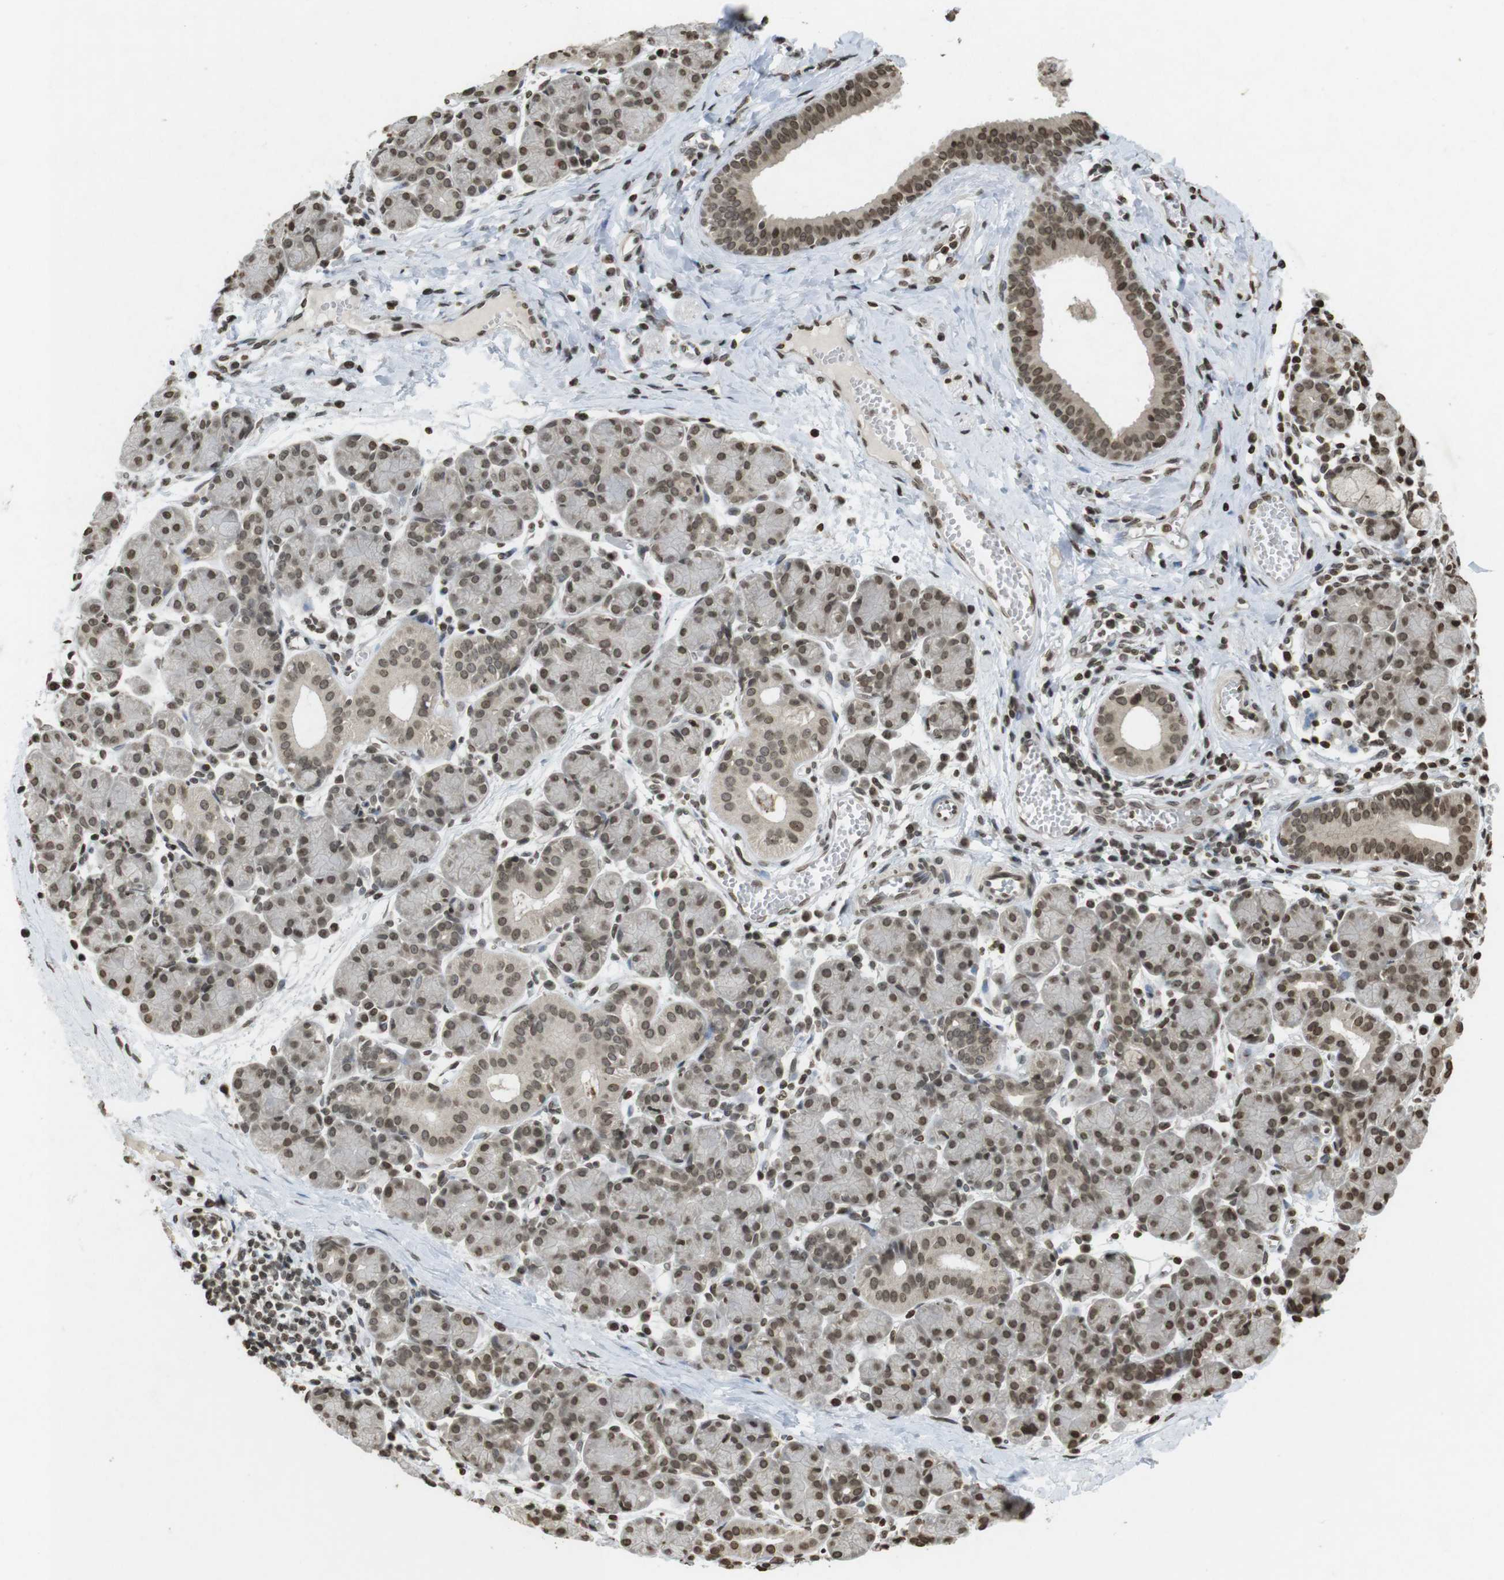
{"staining": {"intensity": "moderate", "quantity": ">75%", "location": "cytoplasmic/membranous,nuclear"}, "tissue": "salivary gland", "cell_type": "Glandular cells", "image_type": "normal", "snomed": [{"axis": "morphology", "description": "Normal tissue, NOS"}, {"axis": "morphology", "description": "Inflammation, NOS"}, {"axis": "topography", "description": "Lymph node"}, {"axis": "topography", "description": "Salivary gland"}], "caption": "Immunohistochemical staining of benign human salivary gland displays moderate cytoplasmic/membranous,nuclear protein staining in approximately >75% of glandular cells.", "gene": "FOXA3", "patient": {"sex": "male", "age": 3}}